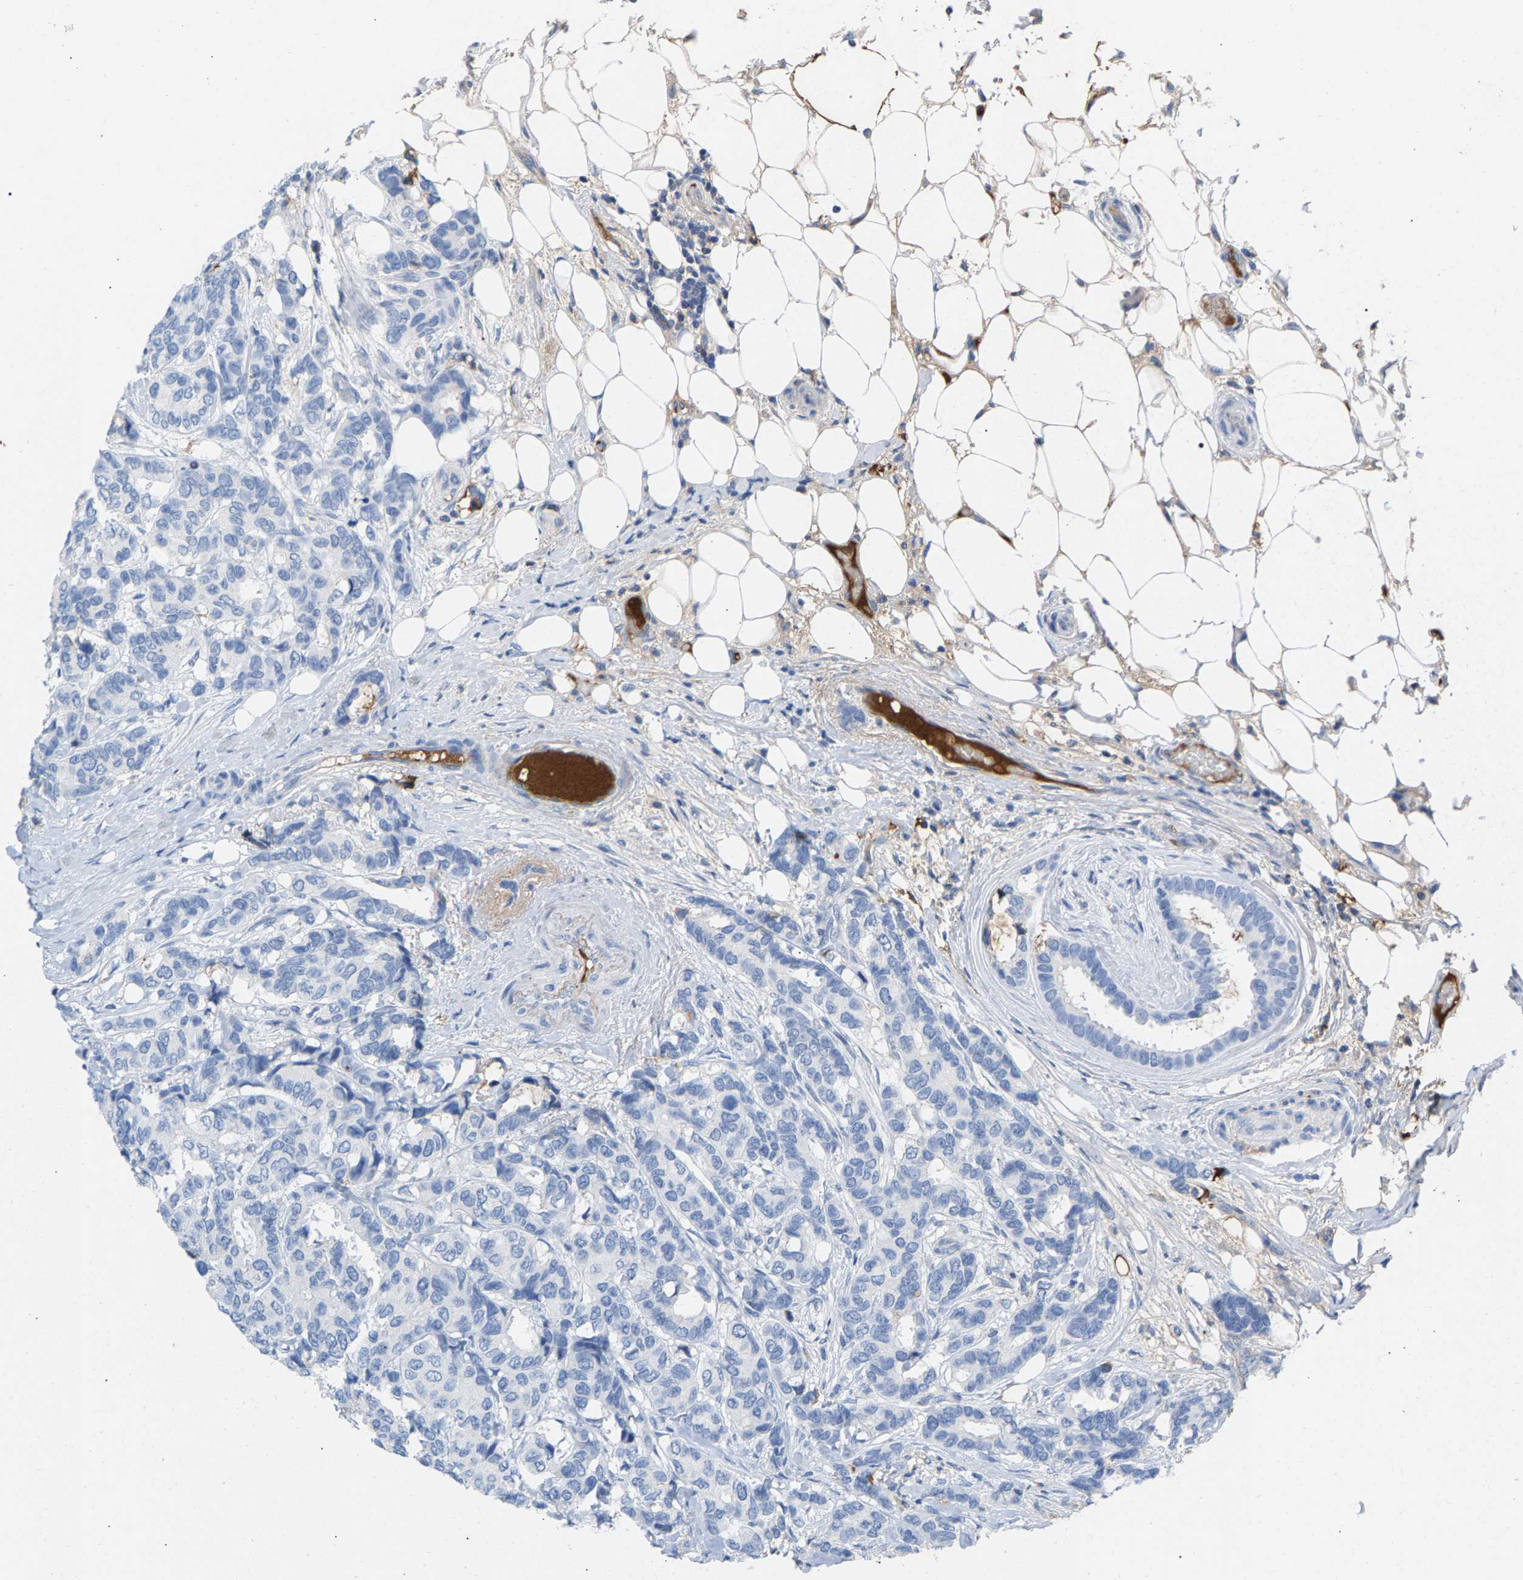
{"staining": {"intensity": "negative", "quantity": "none", "location": "none"}, "tissue": "breast cancer", "cell_type": "Tumor cells", "image_type": "cancer", "snomed": [{"axis": "morphology", "description": "Duct carcinoma"}, {"axis": "topography", "description": "Breast"}], "caption": "Tumor cells show no significant protein positivity in breast cancer (infiltrating ductal carcinoma).", "gene": "APOH", "patient": {"sex": "female", "age": 87}}